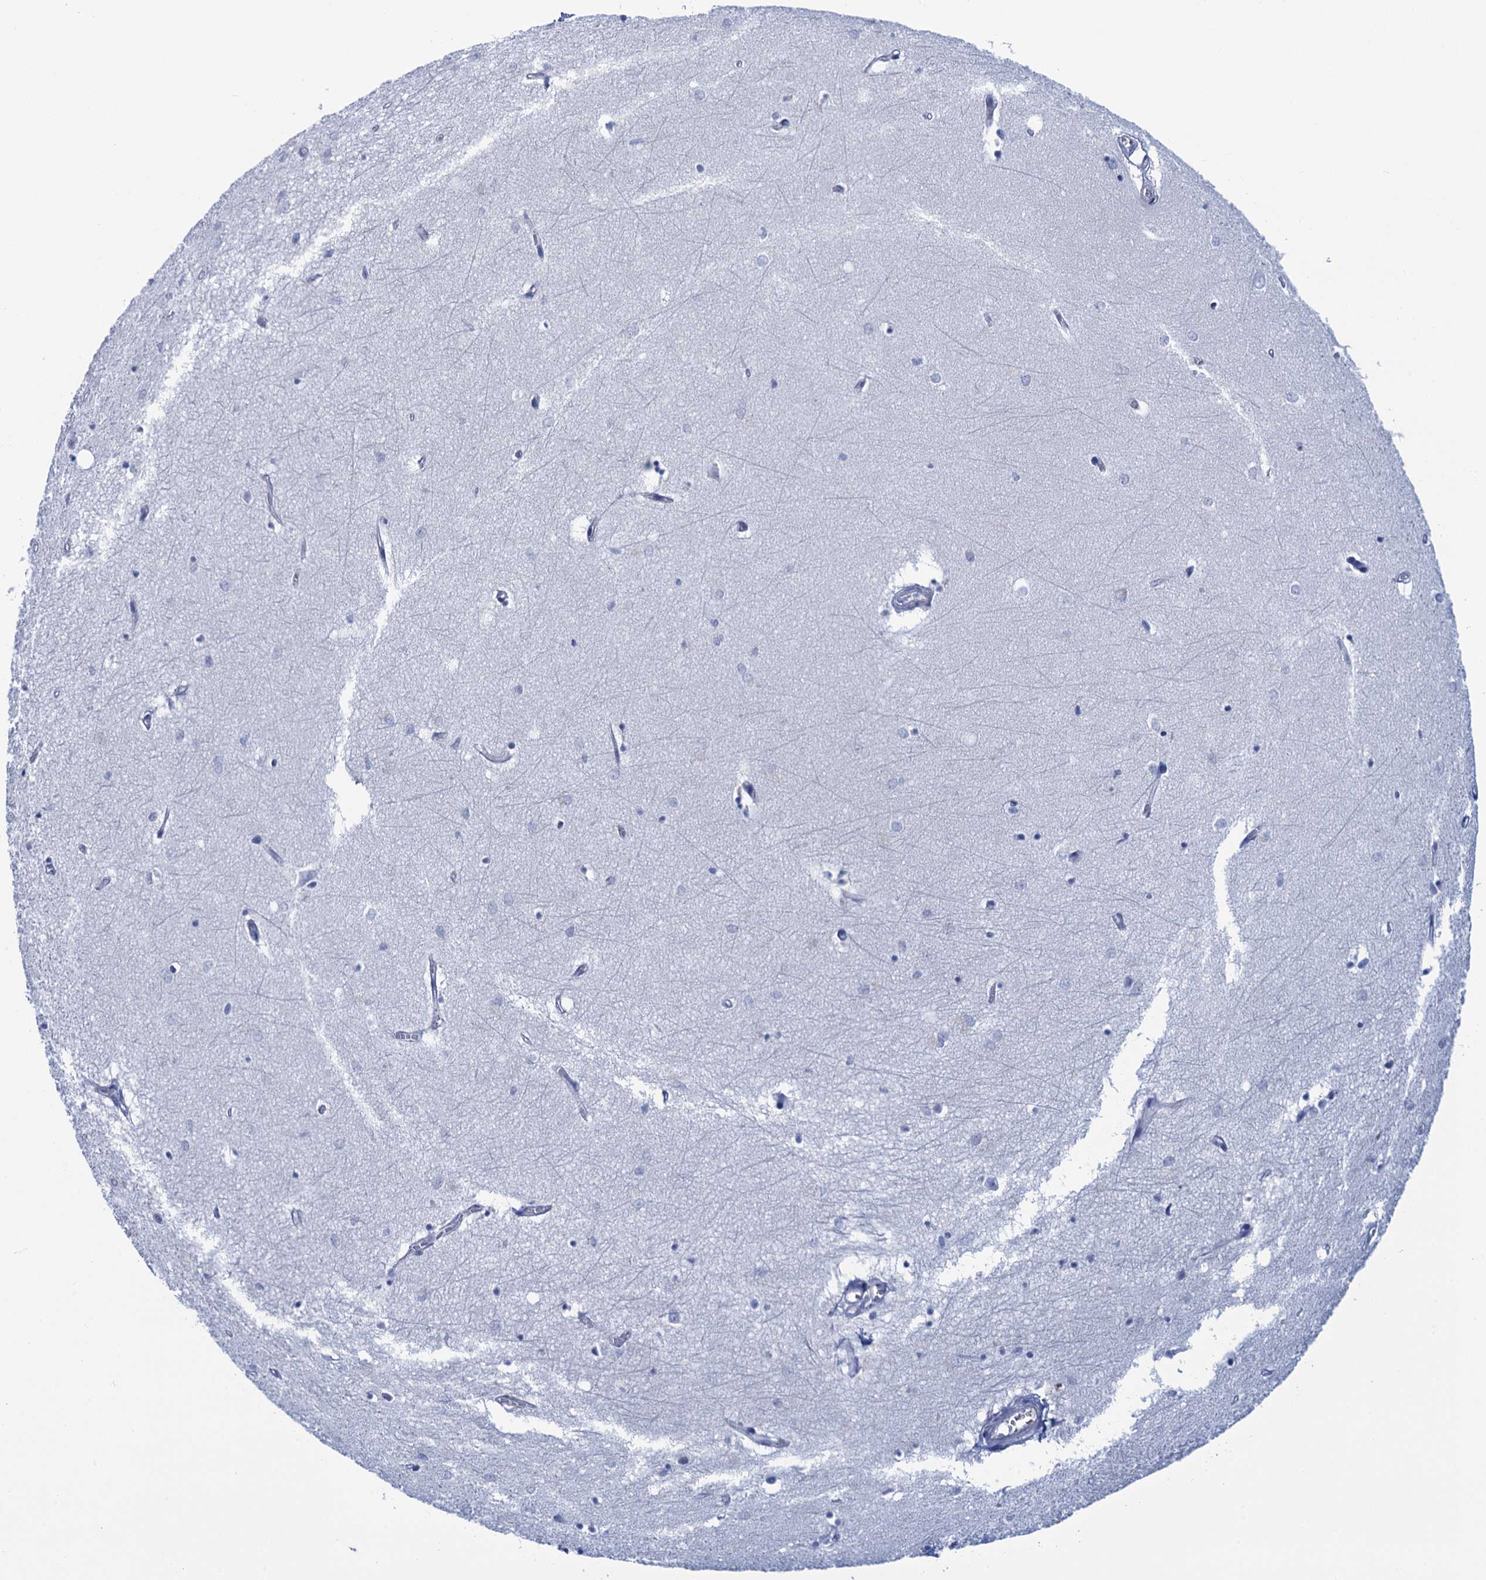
{"staining": {"intensity": "negative", "quantity": "none", "location": "none"}, "tissue": "hippocampus", "cell_type": "Glial cells", "image_type": "normal", "snomed": [{"axis": "morphology", "description": "Normal tissue, NOS"}, {"axis": "topography", "description": "Hippocampus"}], "caption": "Immunohistochemistry image of normal hippocampus: hippocampus stained with DAB (3,3'-diaminobenzidine) exhibits no significant protein expression in glial cells.", "gene": "CALML5", "patient": {"sex": "female", "age": 64}}